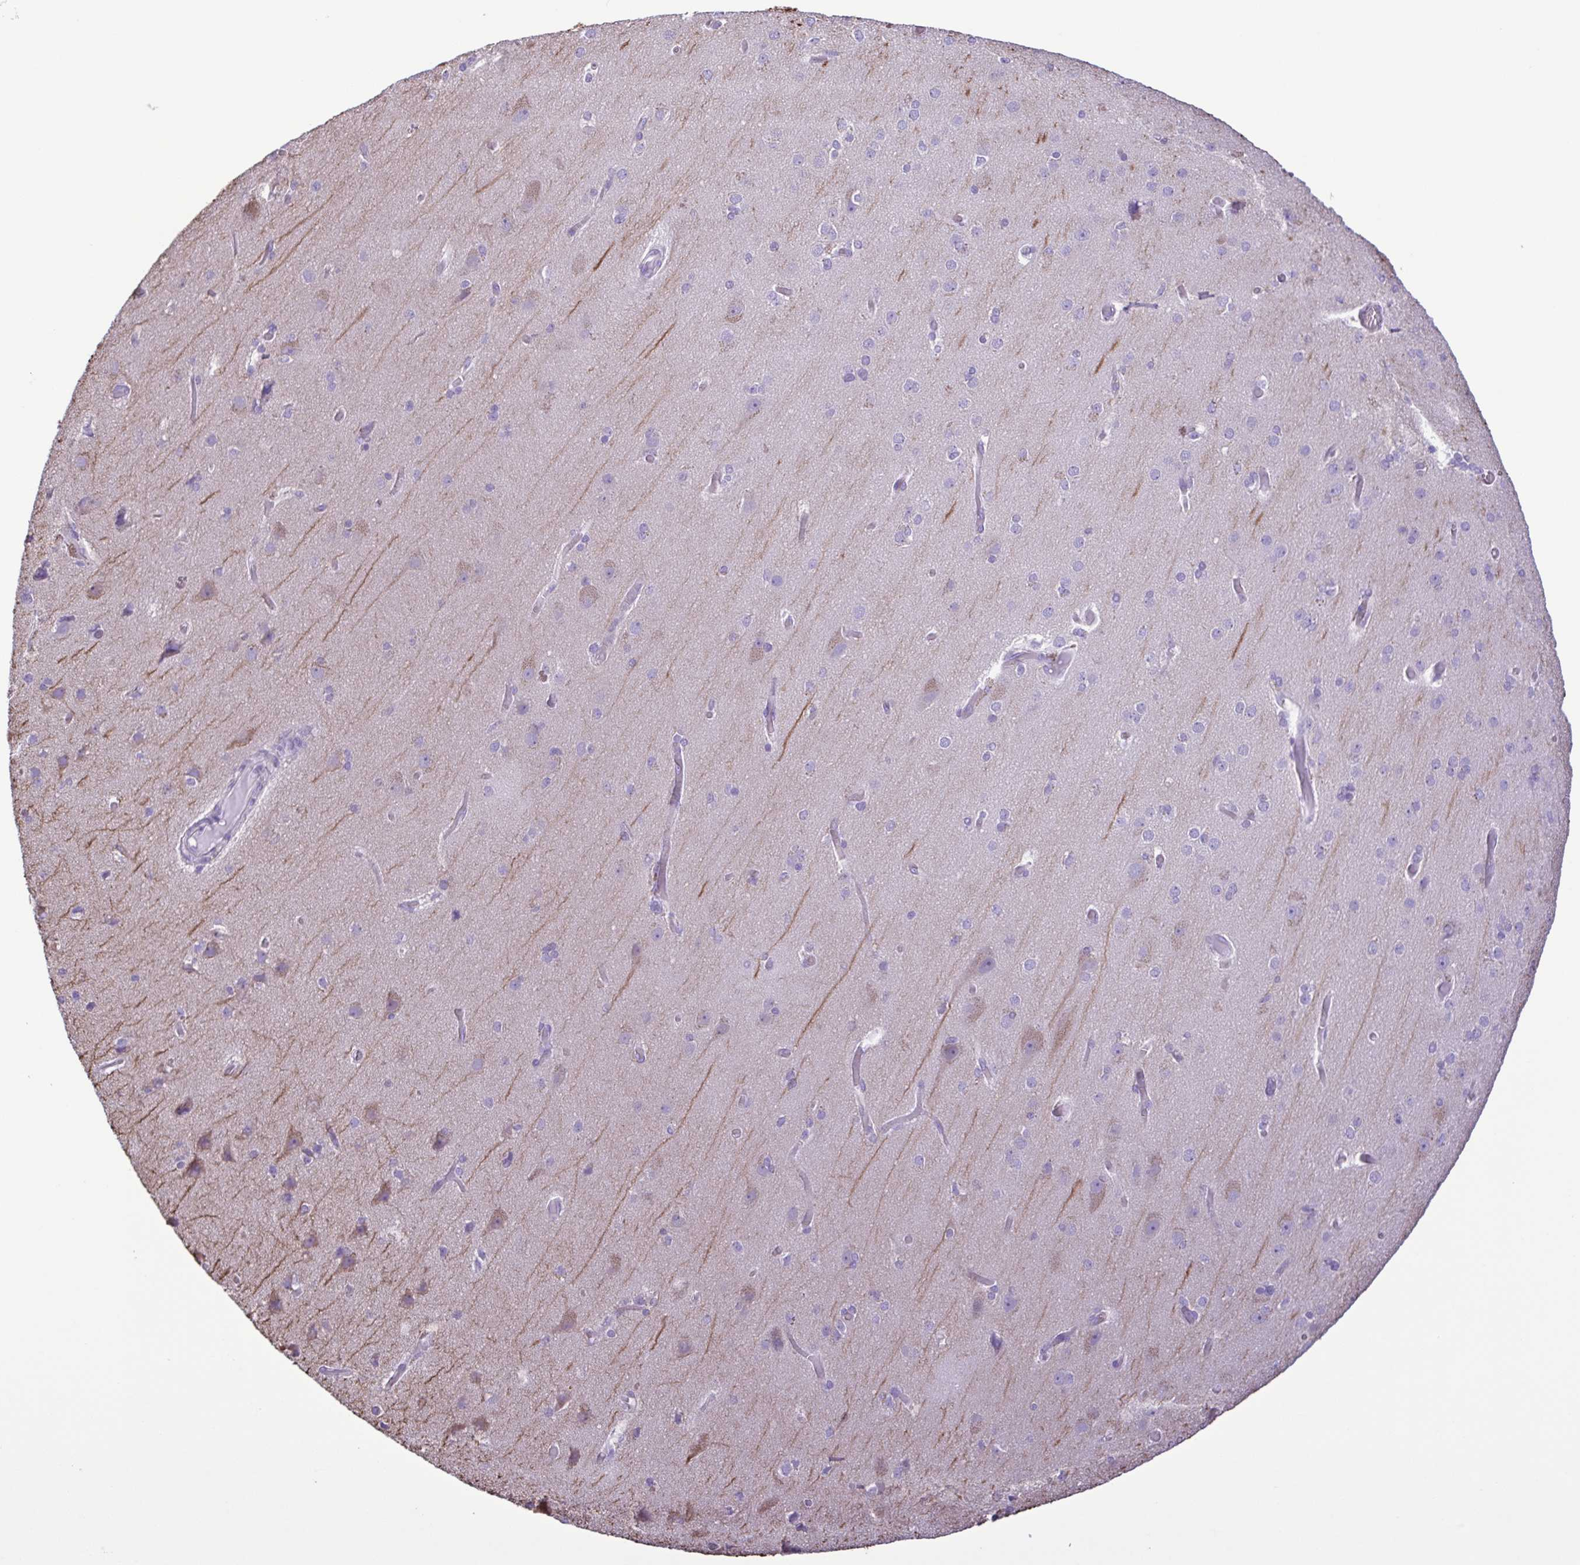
{"staining": {"intensity": "negative", "quantity": "none", "location": "none"}, "tissue": "cerebral cortex", "cell_type": "Endothelial cells", "image_type": "normal", "snomed": [{"axis": "morphology", "description": "Normal tissue, NOS"}, {"axis": "morphology", "description": "Glioma, malignant, High grade"}, {"axis": "topography", "description": "Cerebral cortex"}], "caption": "Protein analysis of benign cerebral cortex demonstrates no significant expression in endothelial cells. The staining is performed using DAB brown chromogen with nuclei counter-stained in using hematoxylin.", "gene": "CYP17A1", "patient": {"sex": "male", "age": 71}}